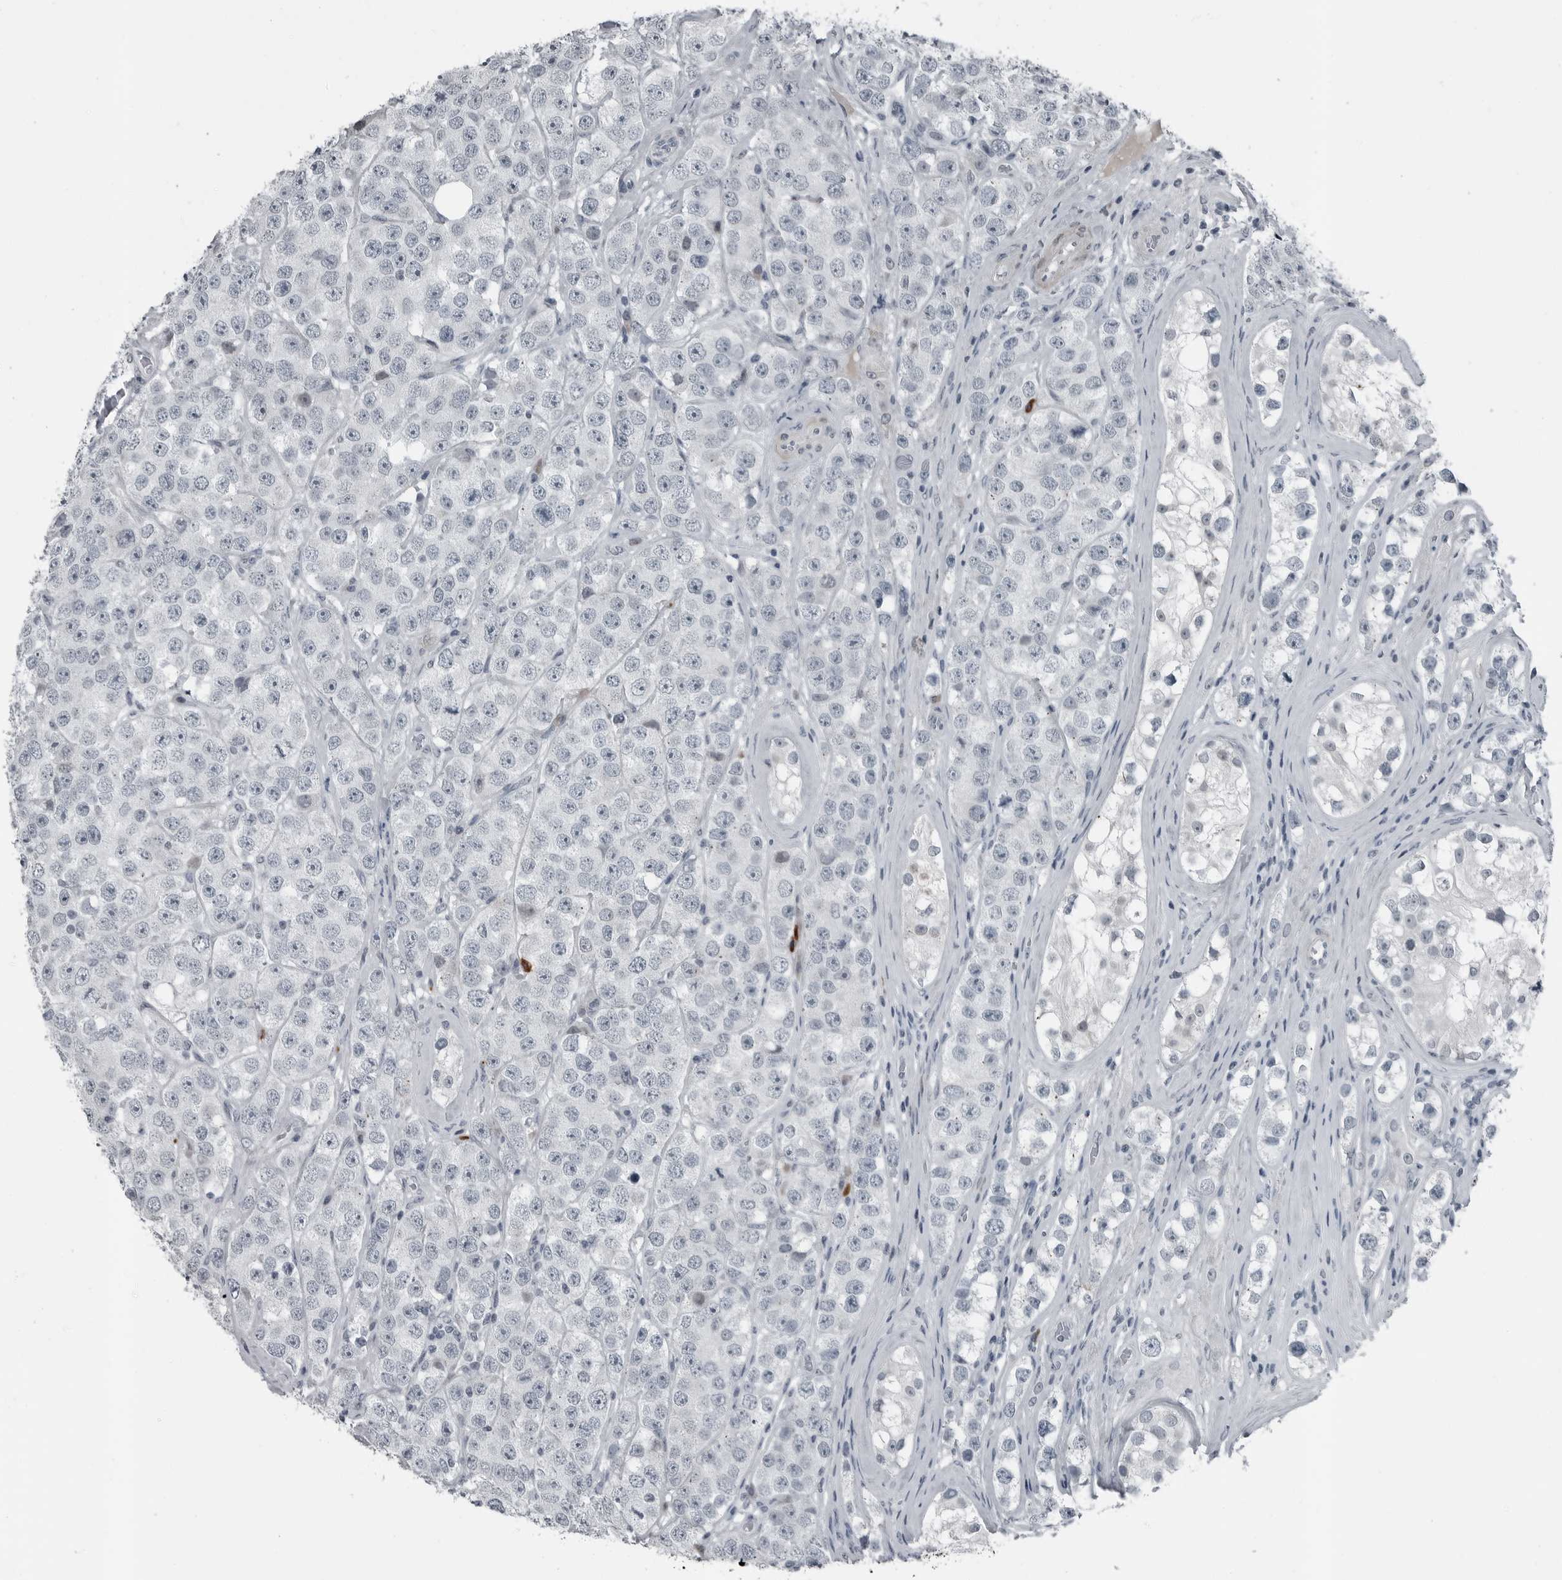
{"staining": {"intensity": "negative", "quantity": "none", "location": "none"}, "tissue": "testis cancer", "cell_type": "Tumor cells", "image_type": "cancer", "snomed": [{"axis": "morphology", "description": "Seminoma, NOS"}, {"axis": "topography", "description": "Testis"}], "caption": "The micrograph displays no significant positivity in tumor cells of testis cancer (seminoma). (Brightfield microscopy of DAB immunohistochemistry (IHC) at high magnification).", "gene": "DNAAF11", "patient": {"sex": "male", "age": 28}}